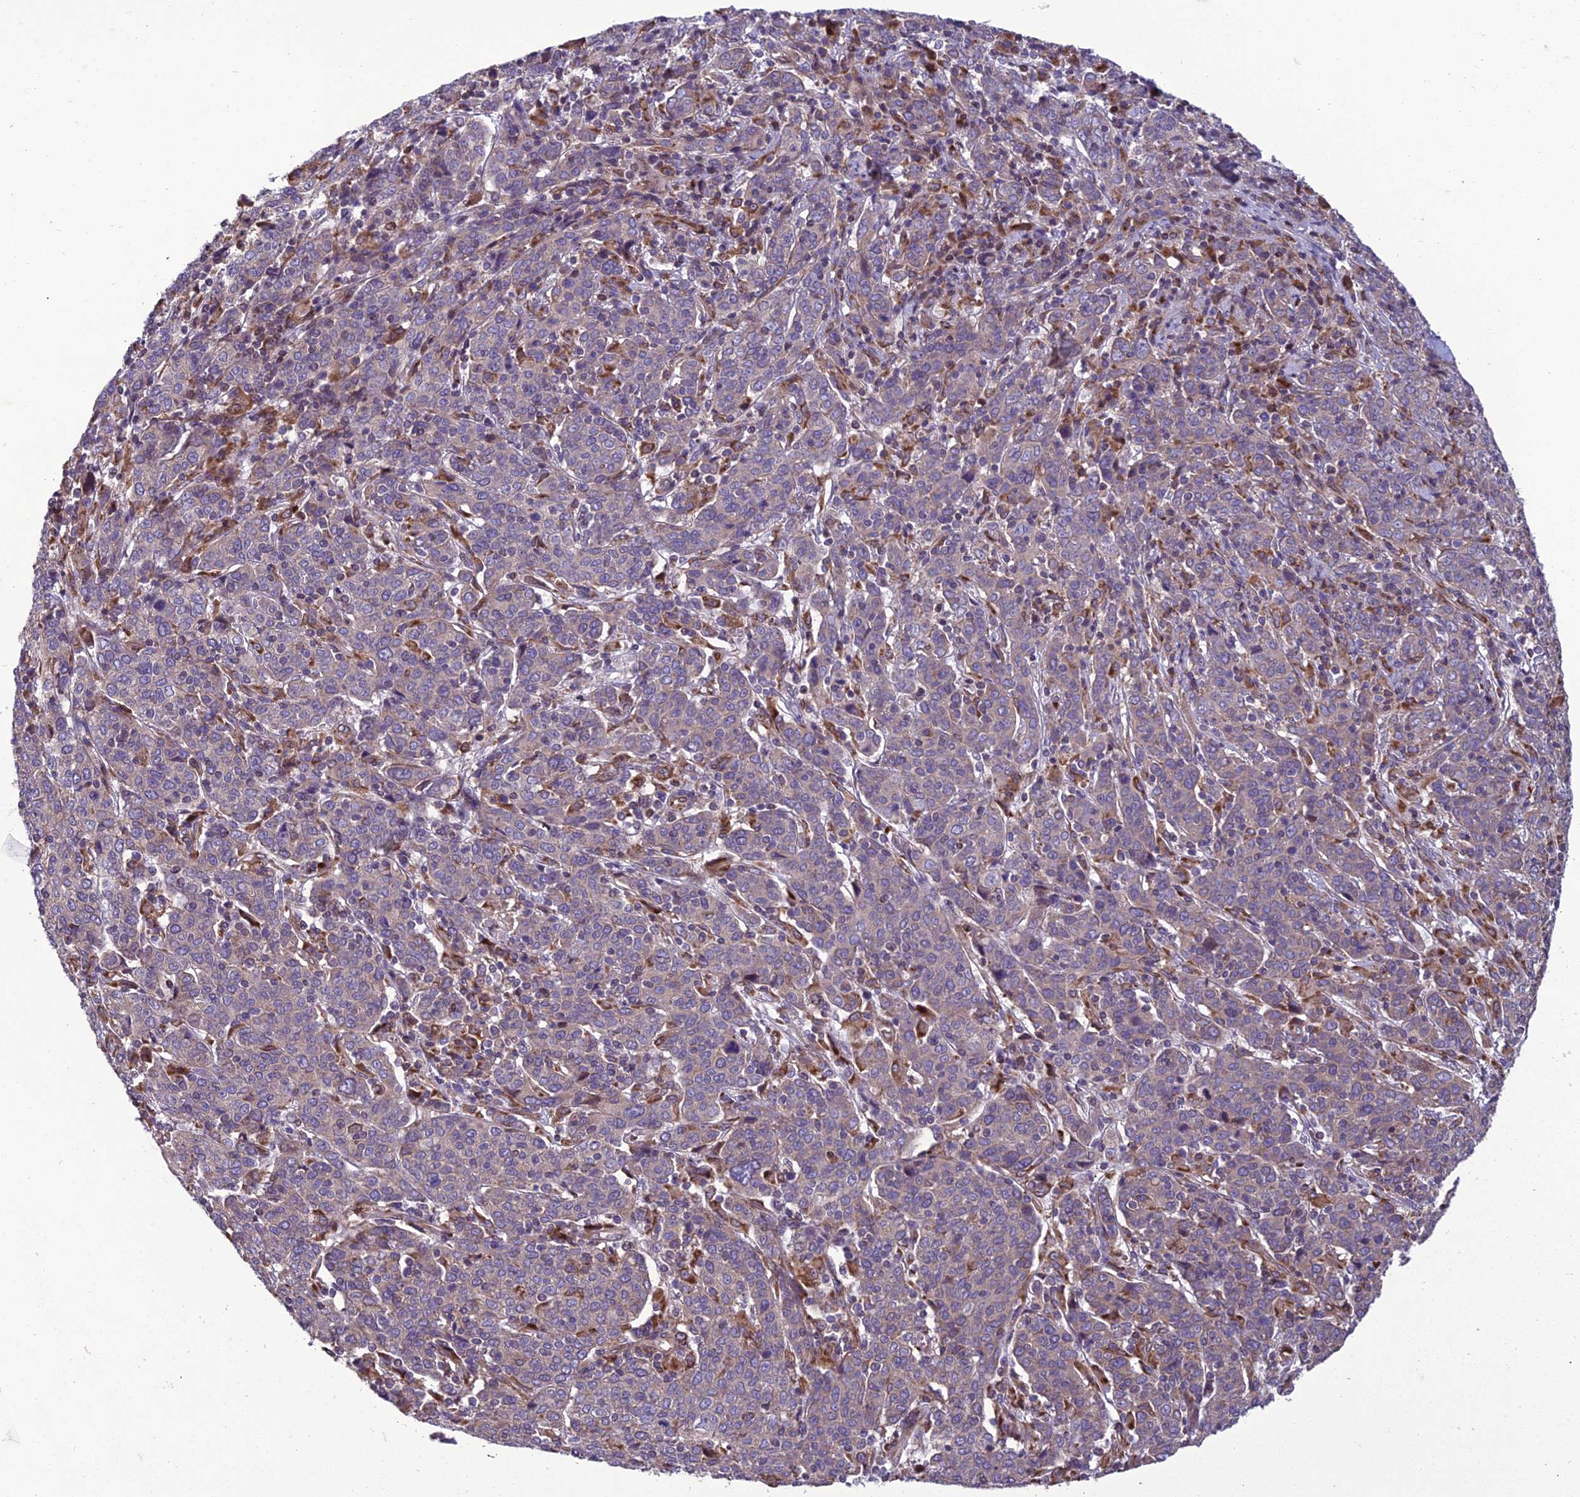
{"staining": {"intensity": "negative", "quantity": "none", "location": "none"}, "tissue": "cervical cancer", "cell_type": "Tumor cells", "image_type": "cancer", "snomed": [{"axis": "morphology", "description": "Squamous cell carcinoma, NOS"}, {"axis": "topography", "description": "Cervix"}], "caption": "A high-resolution photomicrograph shows immunohistochemistry staining of cervical cancer, which reveals no significant positivity in tumor cells.", "gene": "GIMAP1", "patient": {"sex": "female", "age": 67}}